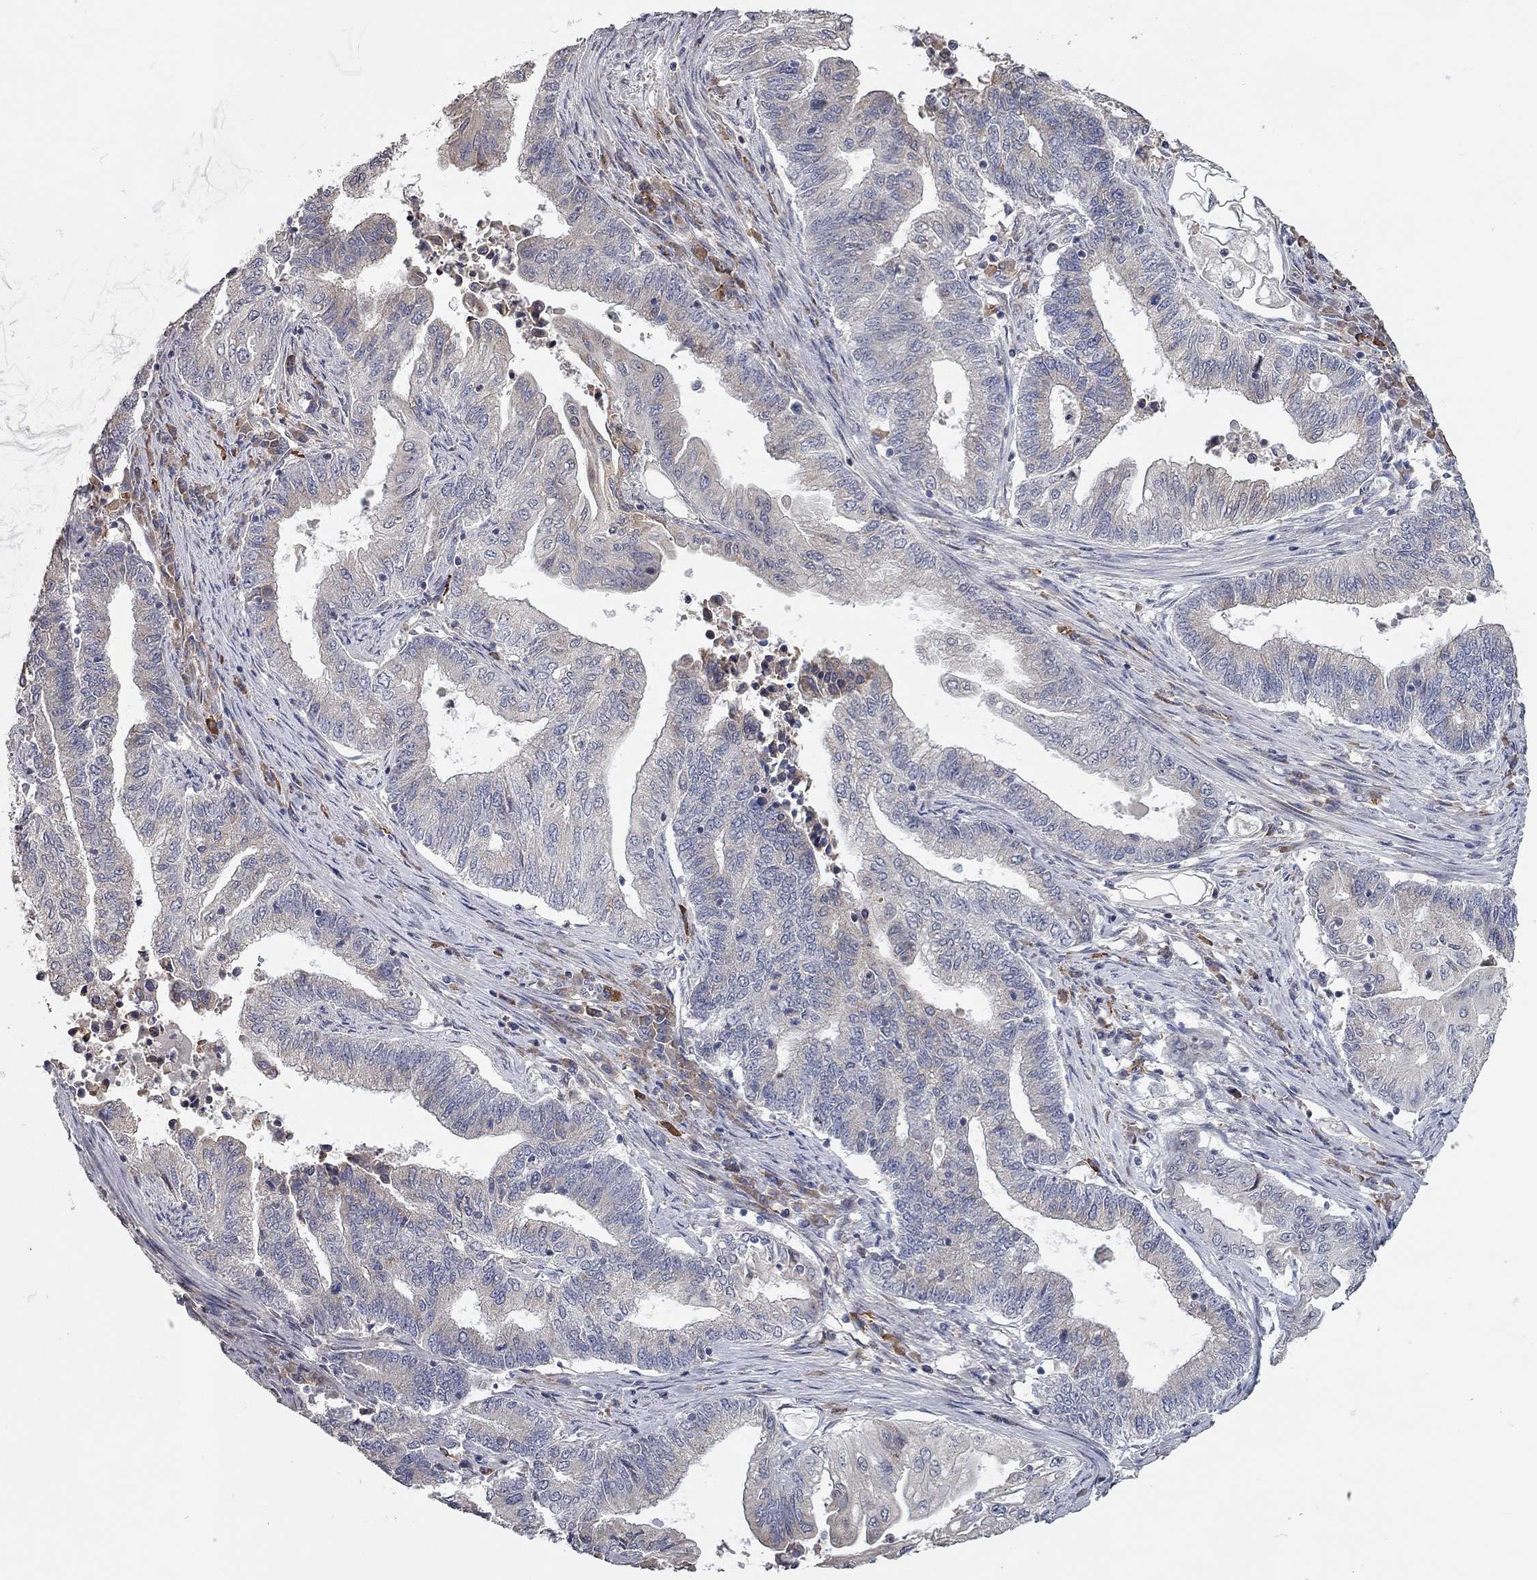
{"staining": {"intensity": "weak", "quantity": "<25%", "location": "cytoplasmic/membranous"}, "tissue": "endometrial cancer", "cell_type": "Tumor cells", "image_type": "cancer", "snomed": [{"axis": "morphology", "description": "Adenocarcinoma, NOS"}, {"axis": "topography", "description": "Uterus"}, {"axis": "topography", "description": "Endometrium"}], "caption": "Tumor cells are negative for protein expression in human endometrial adenocarcinoma.", "gene": "XAGE2", "patient": {"sex": "female", "age": 54}}